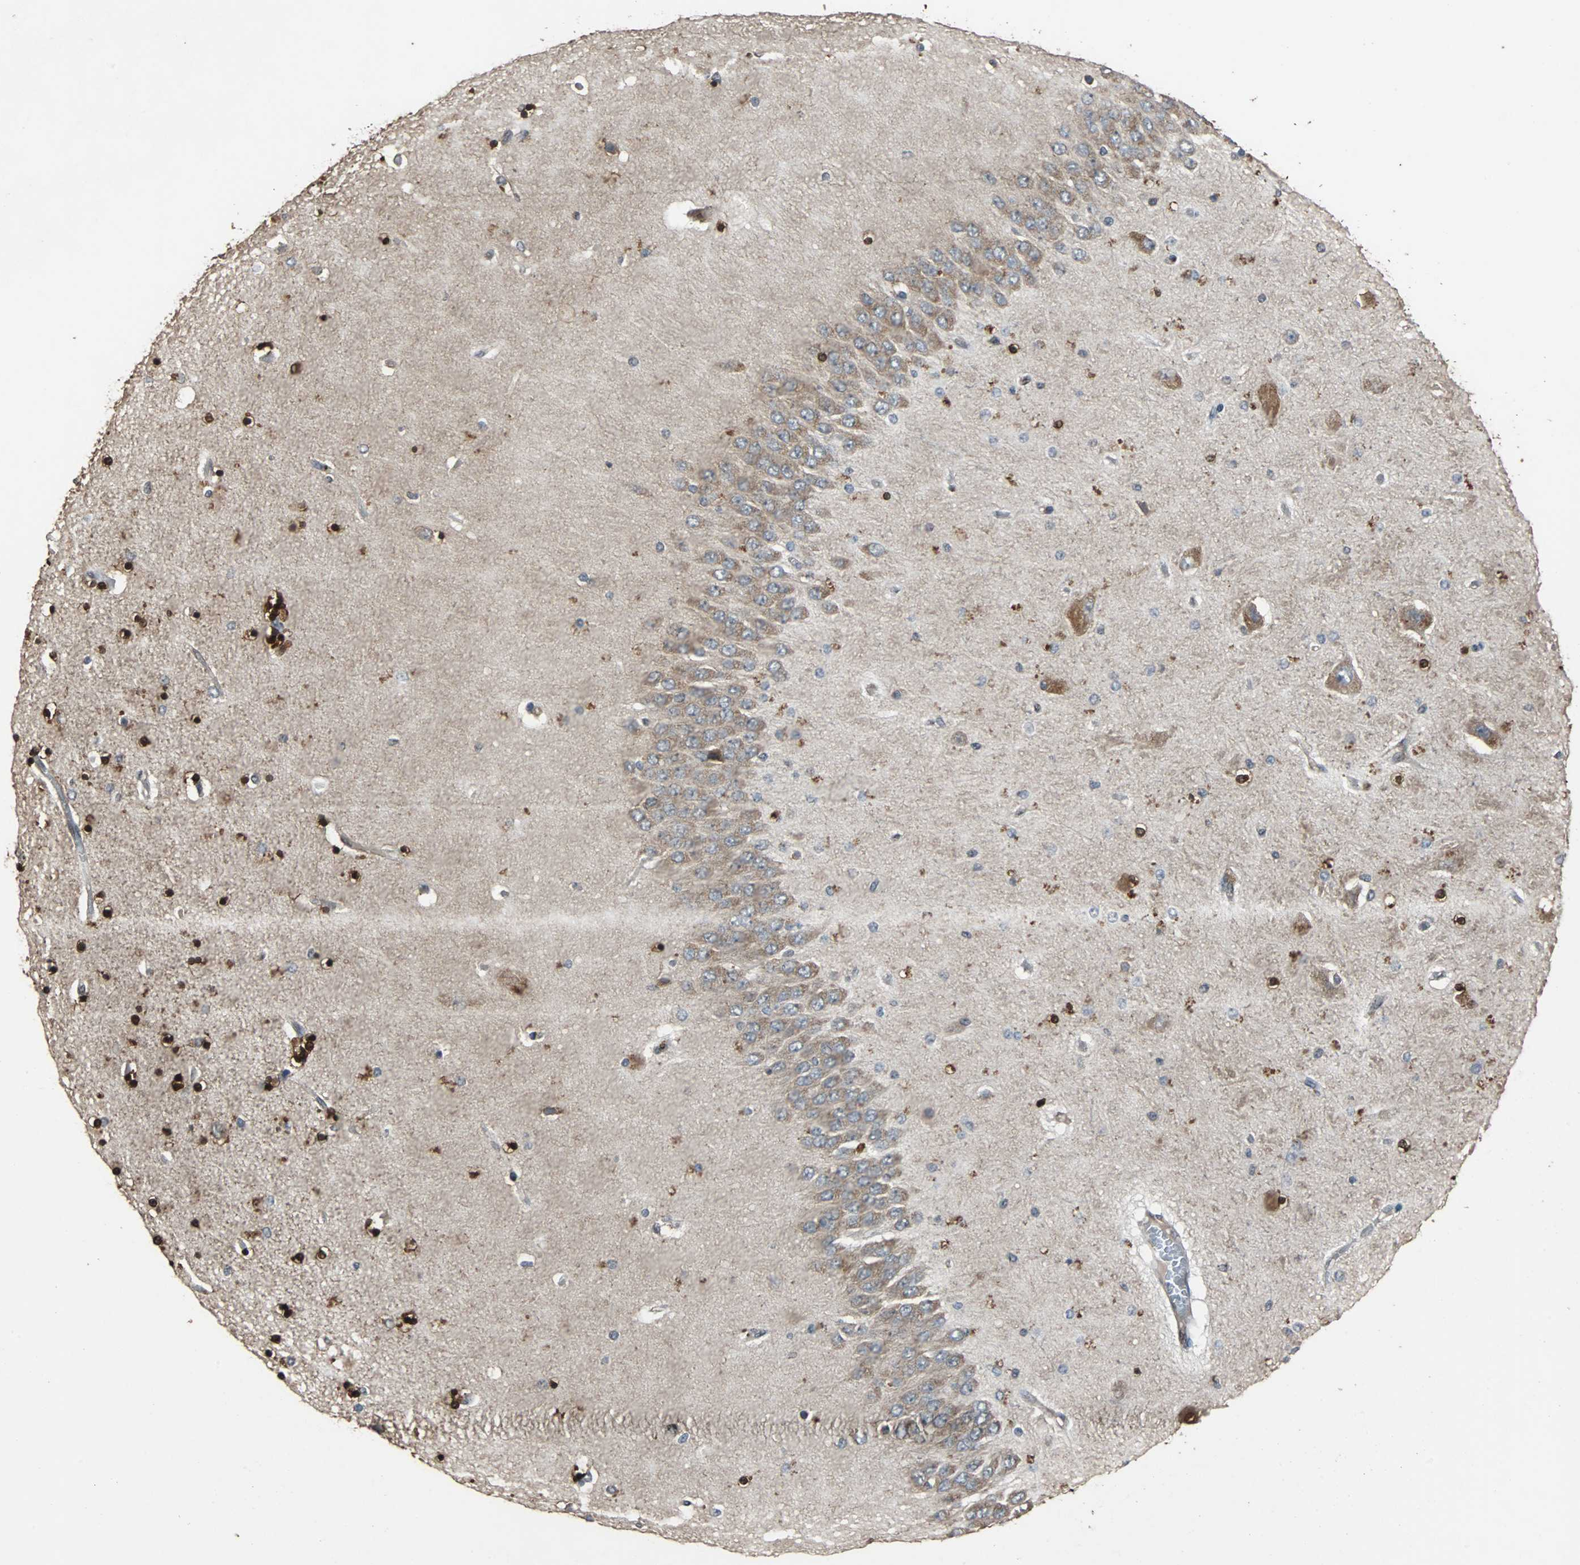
{"staining": {"intensity": "strong", "quantity": "25%-75%", "location": "cytoplasmic/membranous,nuclear"}, "tissue": "hippocampus", "cell_type": "Glial cells", "image_type": "normal", "snomed": [{"axis": "morphology", "description": "Normal tissue, NOS"}, {"axis": "topography", "description": "Hippocampus"}], "caption": "Immunohistochemical staining of unremarkable human hippocampus exhibits 25%-75% levels of strong cytoplasmic/membranous,nuclear protein staining in about 25%-75% of glial cells.", "gene": "NDRG1", "patient": {"sex": "female", "age": 54}}